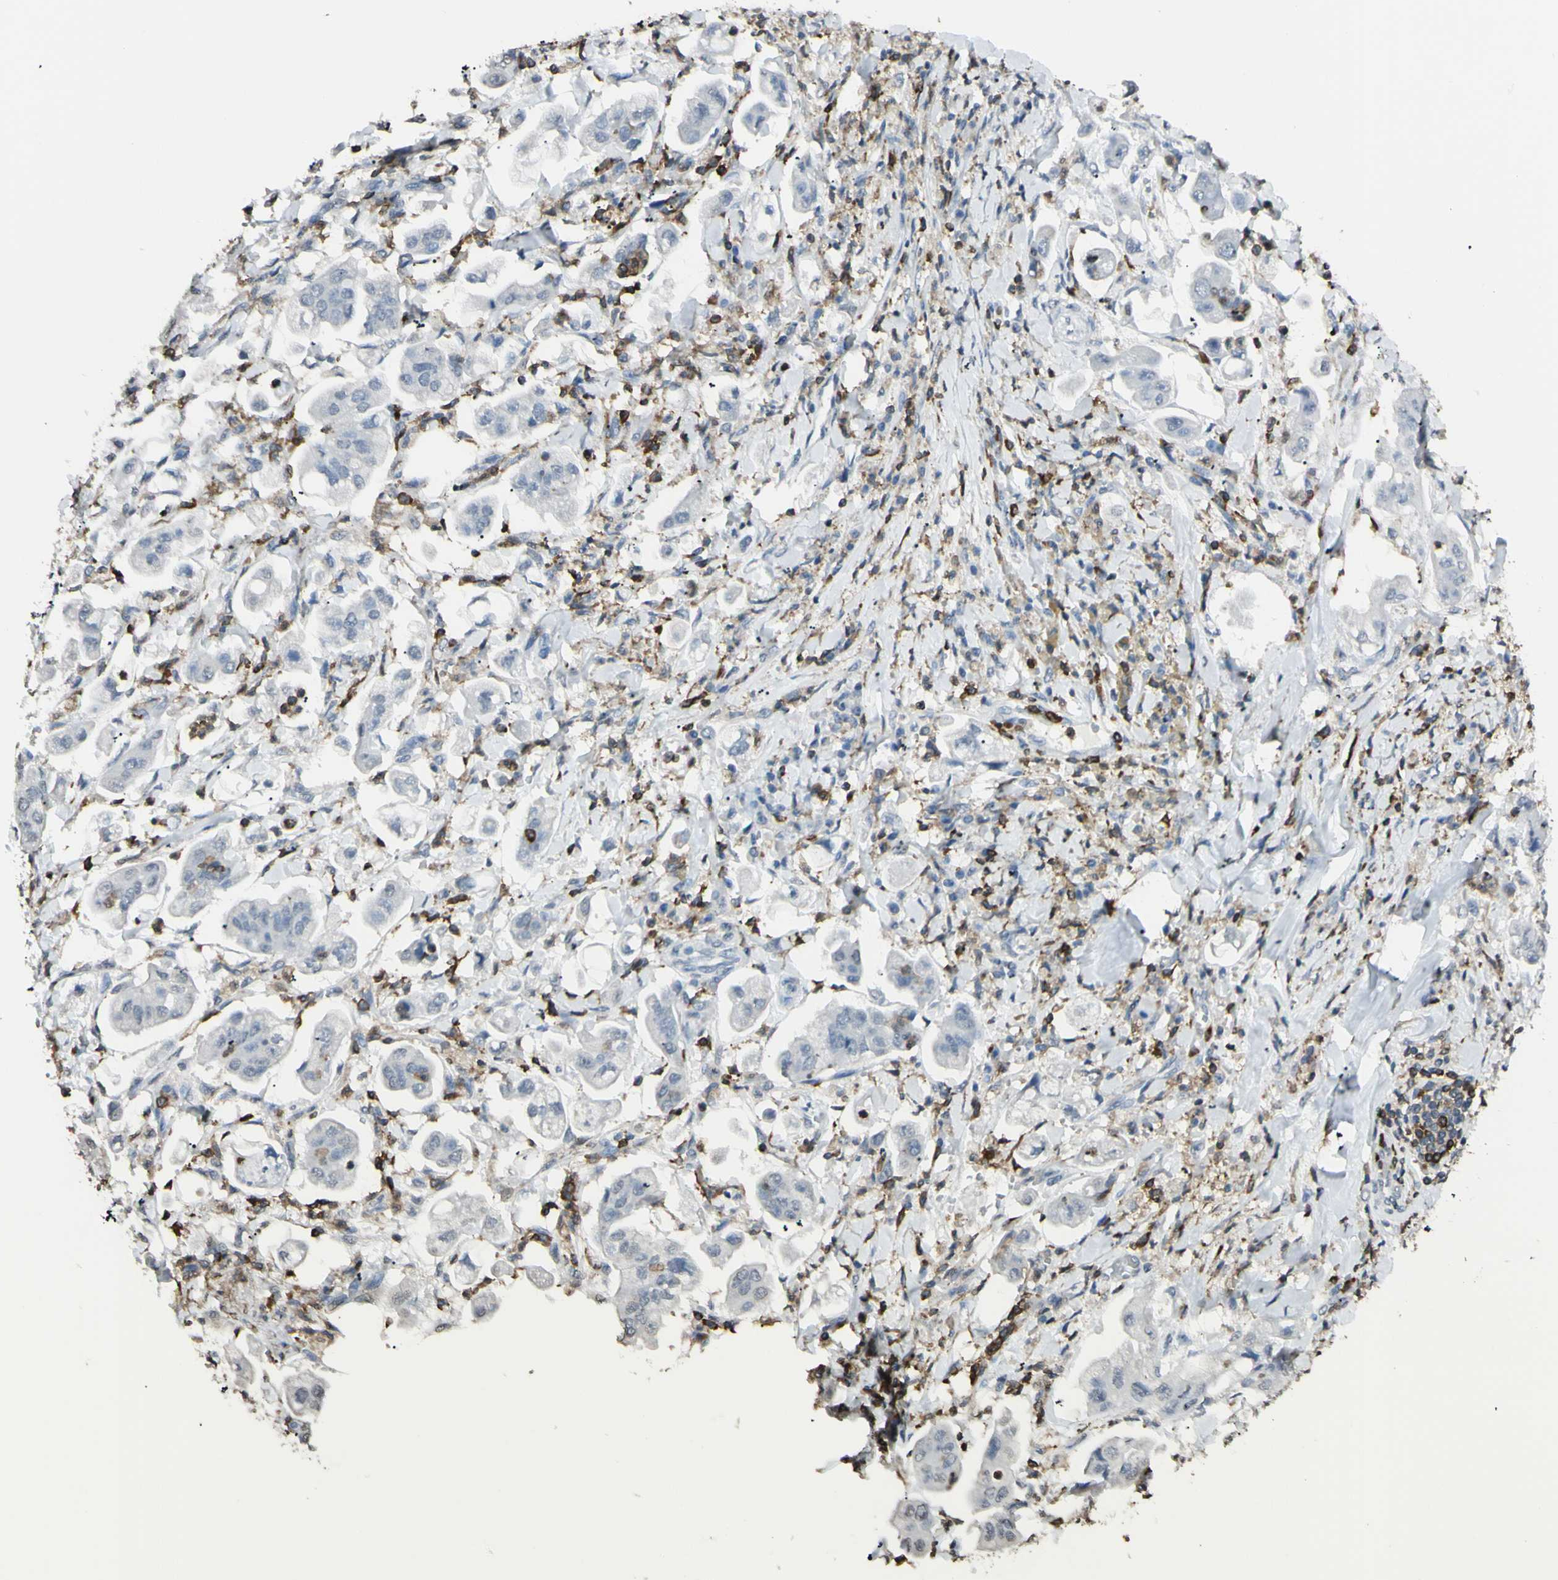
{"staining": {"intensity": "negative", "quantity": "none", "location": "none"}, "tissue": "stomach cancer", "cell_type": "Tumor cells", "image_type": "cancer", "snomed": [{"axis": "morphology", "description": "Adenocarcinoma, NOS"}, {"axis": "topography", "description": "Stomach"}], "caption": "The histopathology image displays no staining of tumor cells in adenocarcinoma (stomach). The staining is performed using DAB (3,3'-diaminobenzidine) brown chromogen with nuclei counter-stained in using hematoxylin.", "gene": "PSTPIP1", "patient": {"sex": "male", "age": 62}}